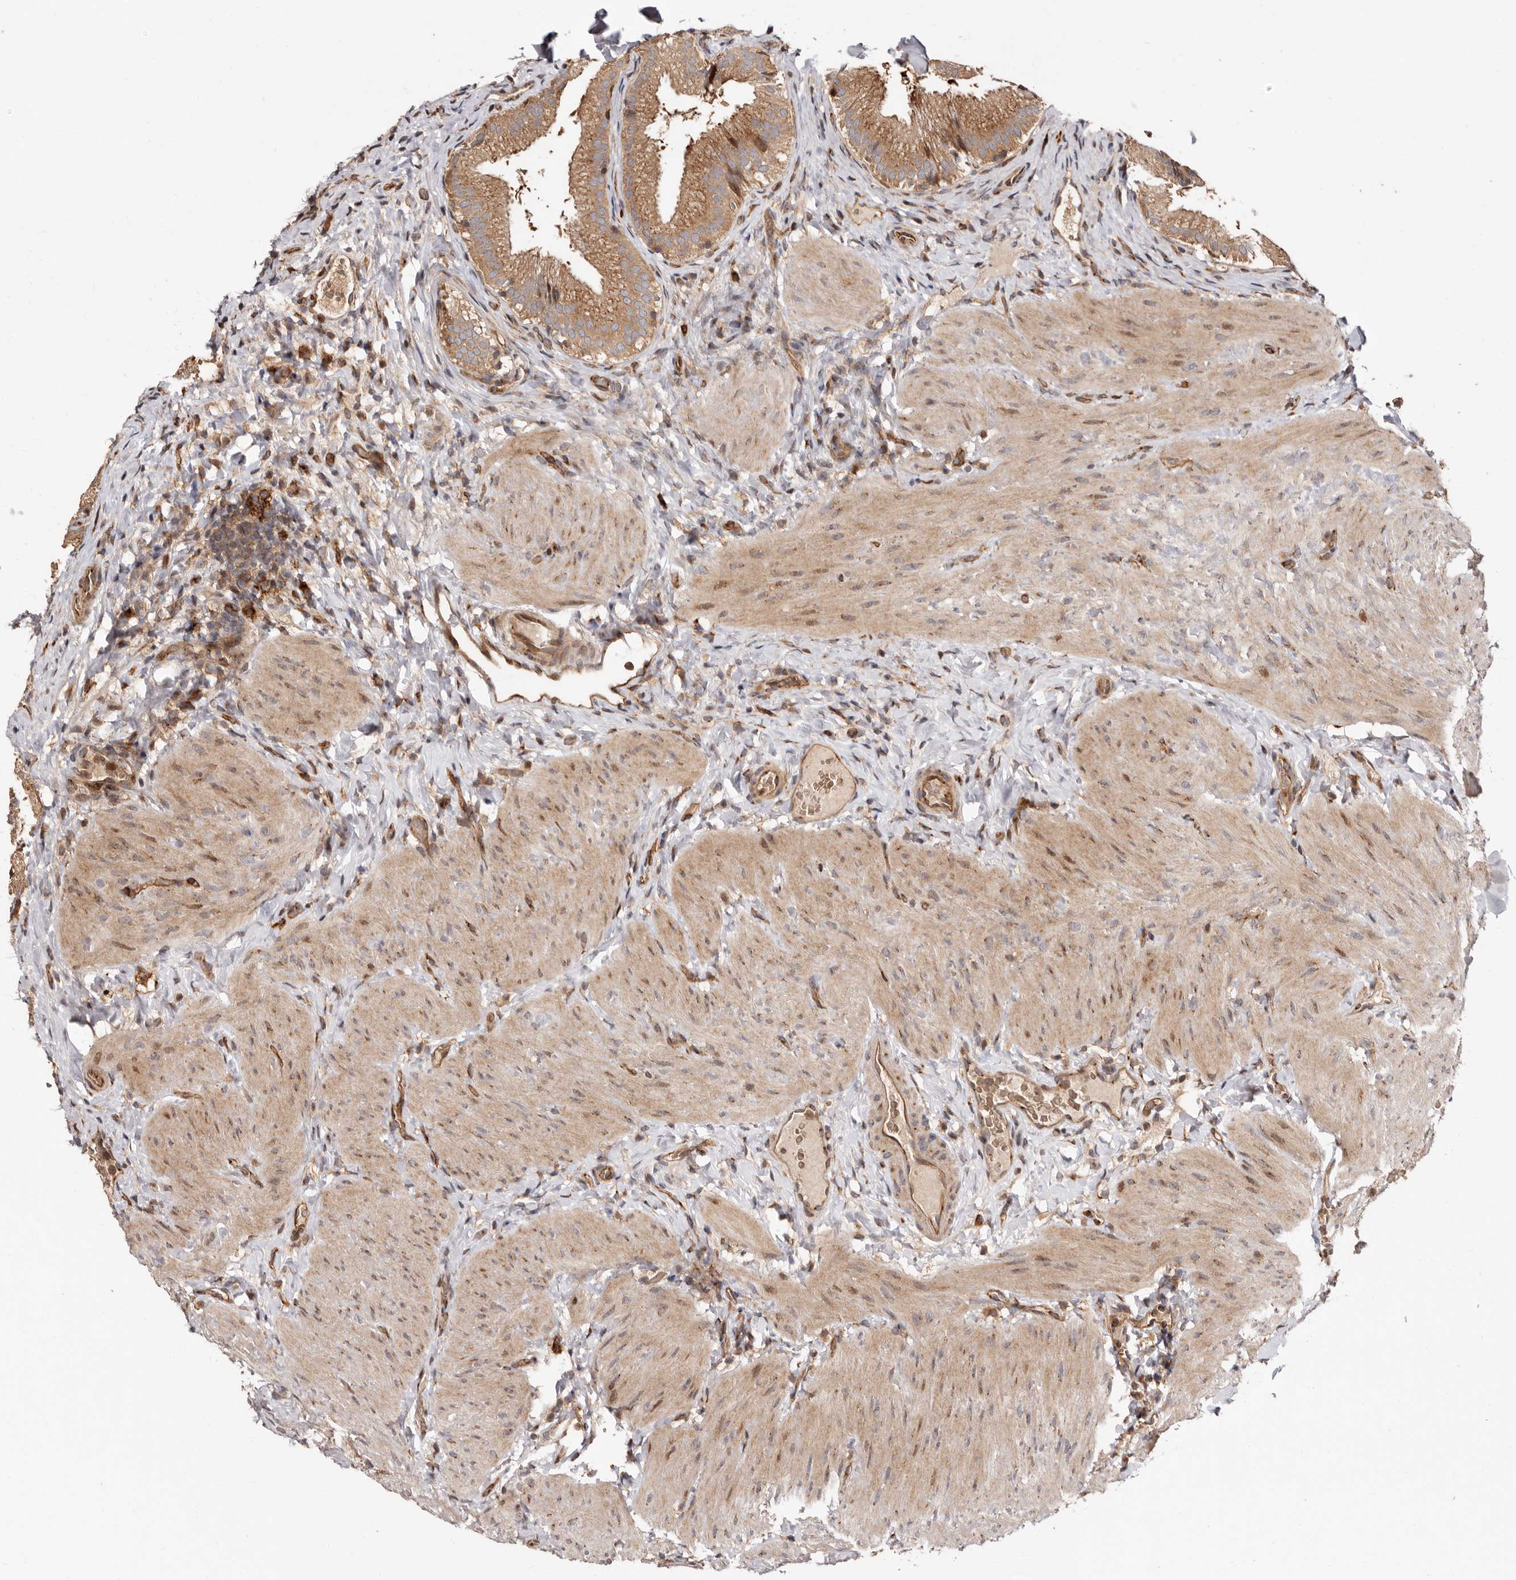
{"staining": {"intensity": "strong", "quantity": ">75%", "location": "cytoplasmic/membranous"}, "tissue": "gallbladder", "cell_type": "Glandular cells", "image_type": "normal", "snomed": [{"axis": "morphology", "description": "Normal tissue, NOS"}, {"axis": "topography", "description": "Gallbladder"}], "caption": "IHC of benign human gallbladder exhibits high levels of strong cytoplasmic/membranous staining in approximately >75% of glandular cells. (DAB = brown stain, brightfield microscopy at high magnification).", "gene": "GPR27", "patient": {"sex": "female", "age": 30}}